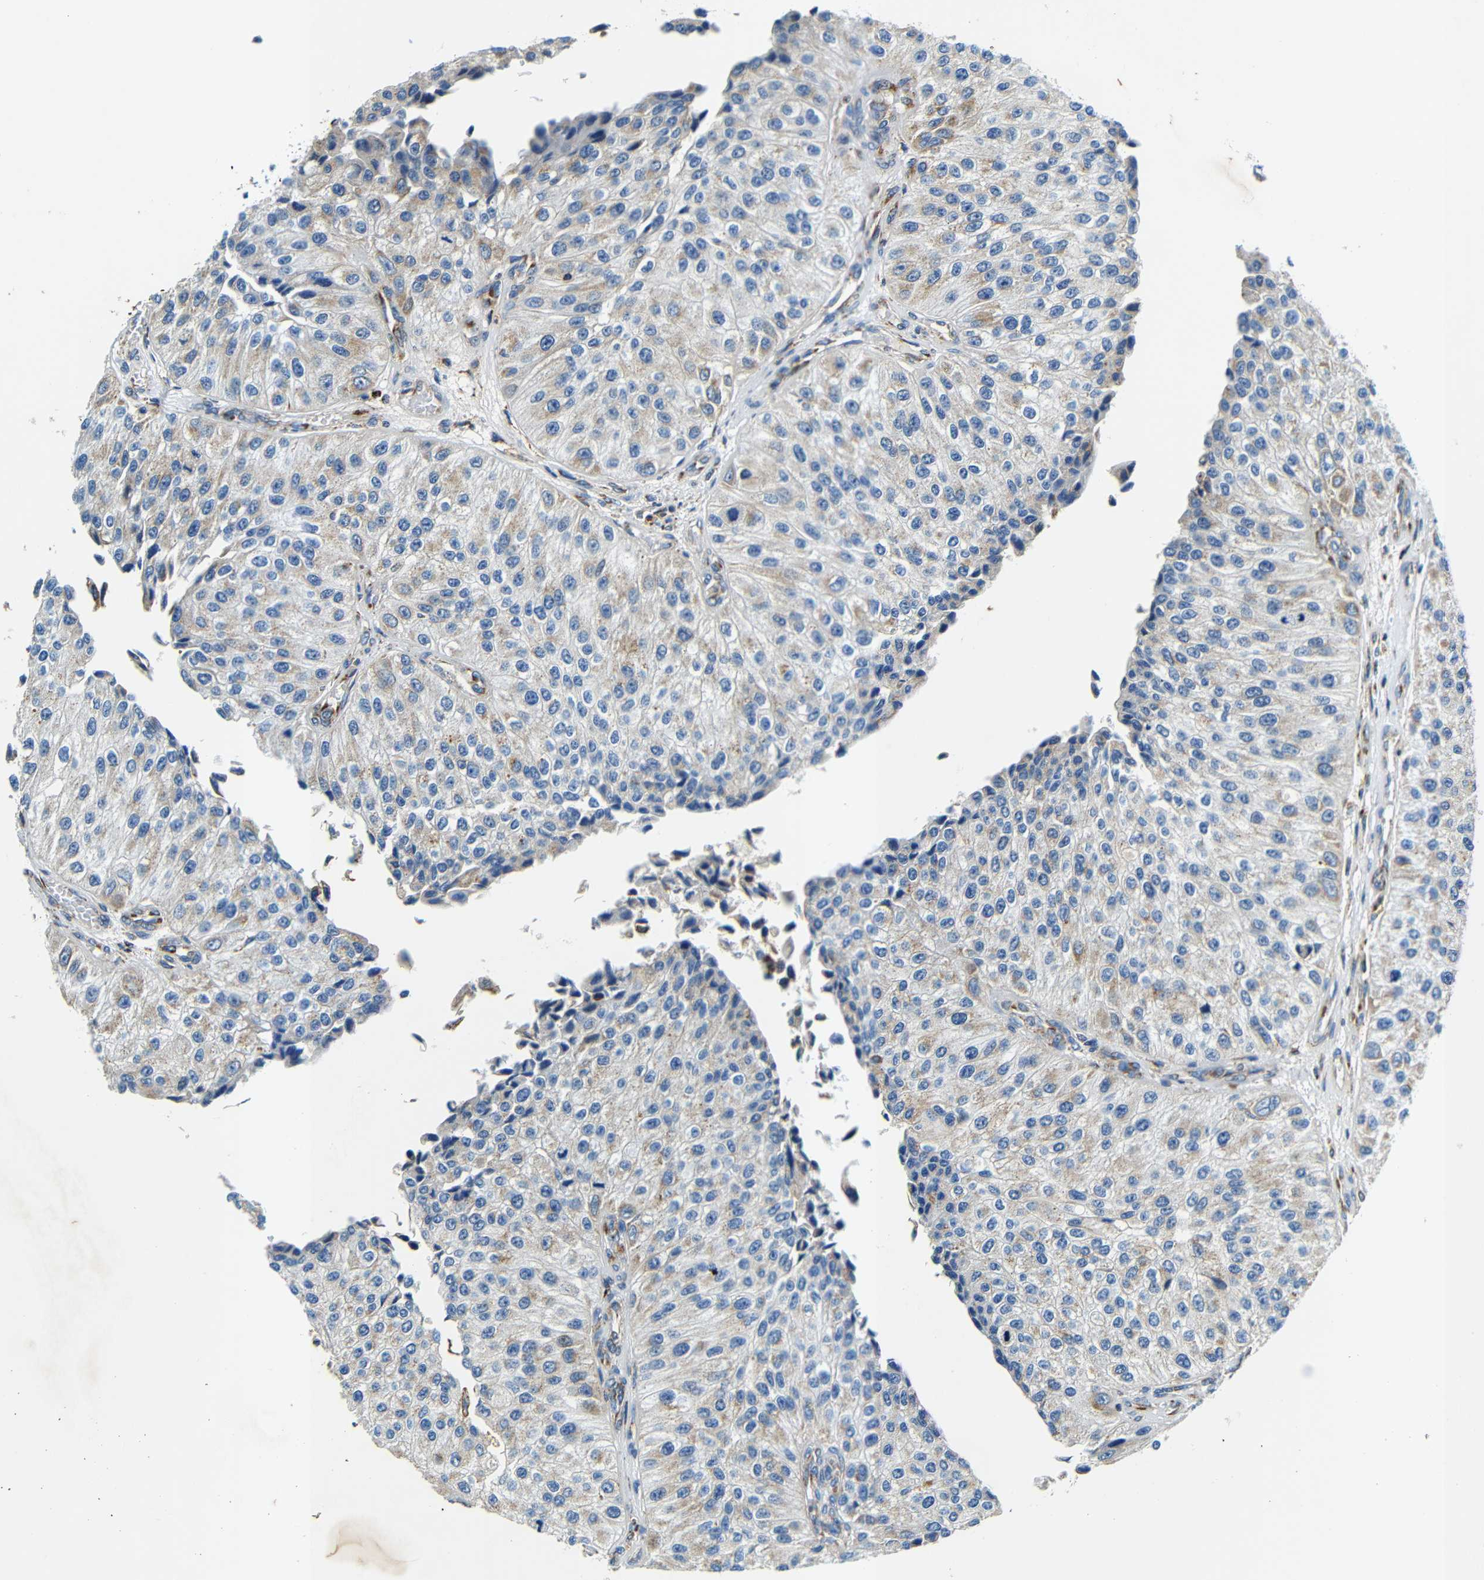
{"staining": {"intensity": "moderate", "quantity": "<25%", "location": "cytoplasmic/membranous"}, "tissue": "urothelial cancer", "cell_type": "Tumor cells", "image_type": "cancer", "snomed": [{"axis": "morphology", "description": "Urothelial carcinoma, High grade"}, {"axis": "topography", "description": "Kidney"}, {"axis": "topography", "description": "Urinary bladder"}], "caption": "Human urothelial carcinoma (high-grade) stained with a brown dye exhibits moderate cytoplasmic/membranous positive positivity in about <25% of tumor cells.", "gene": "GALNT18", "patient": {"sex": "male", "age": 77}}